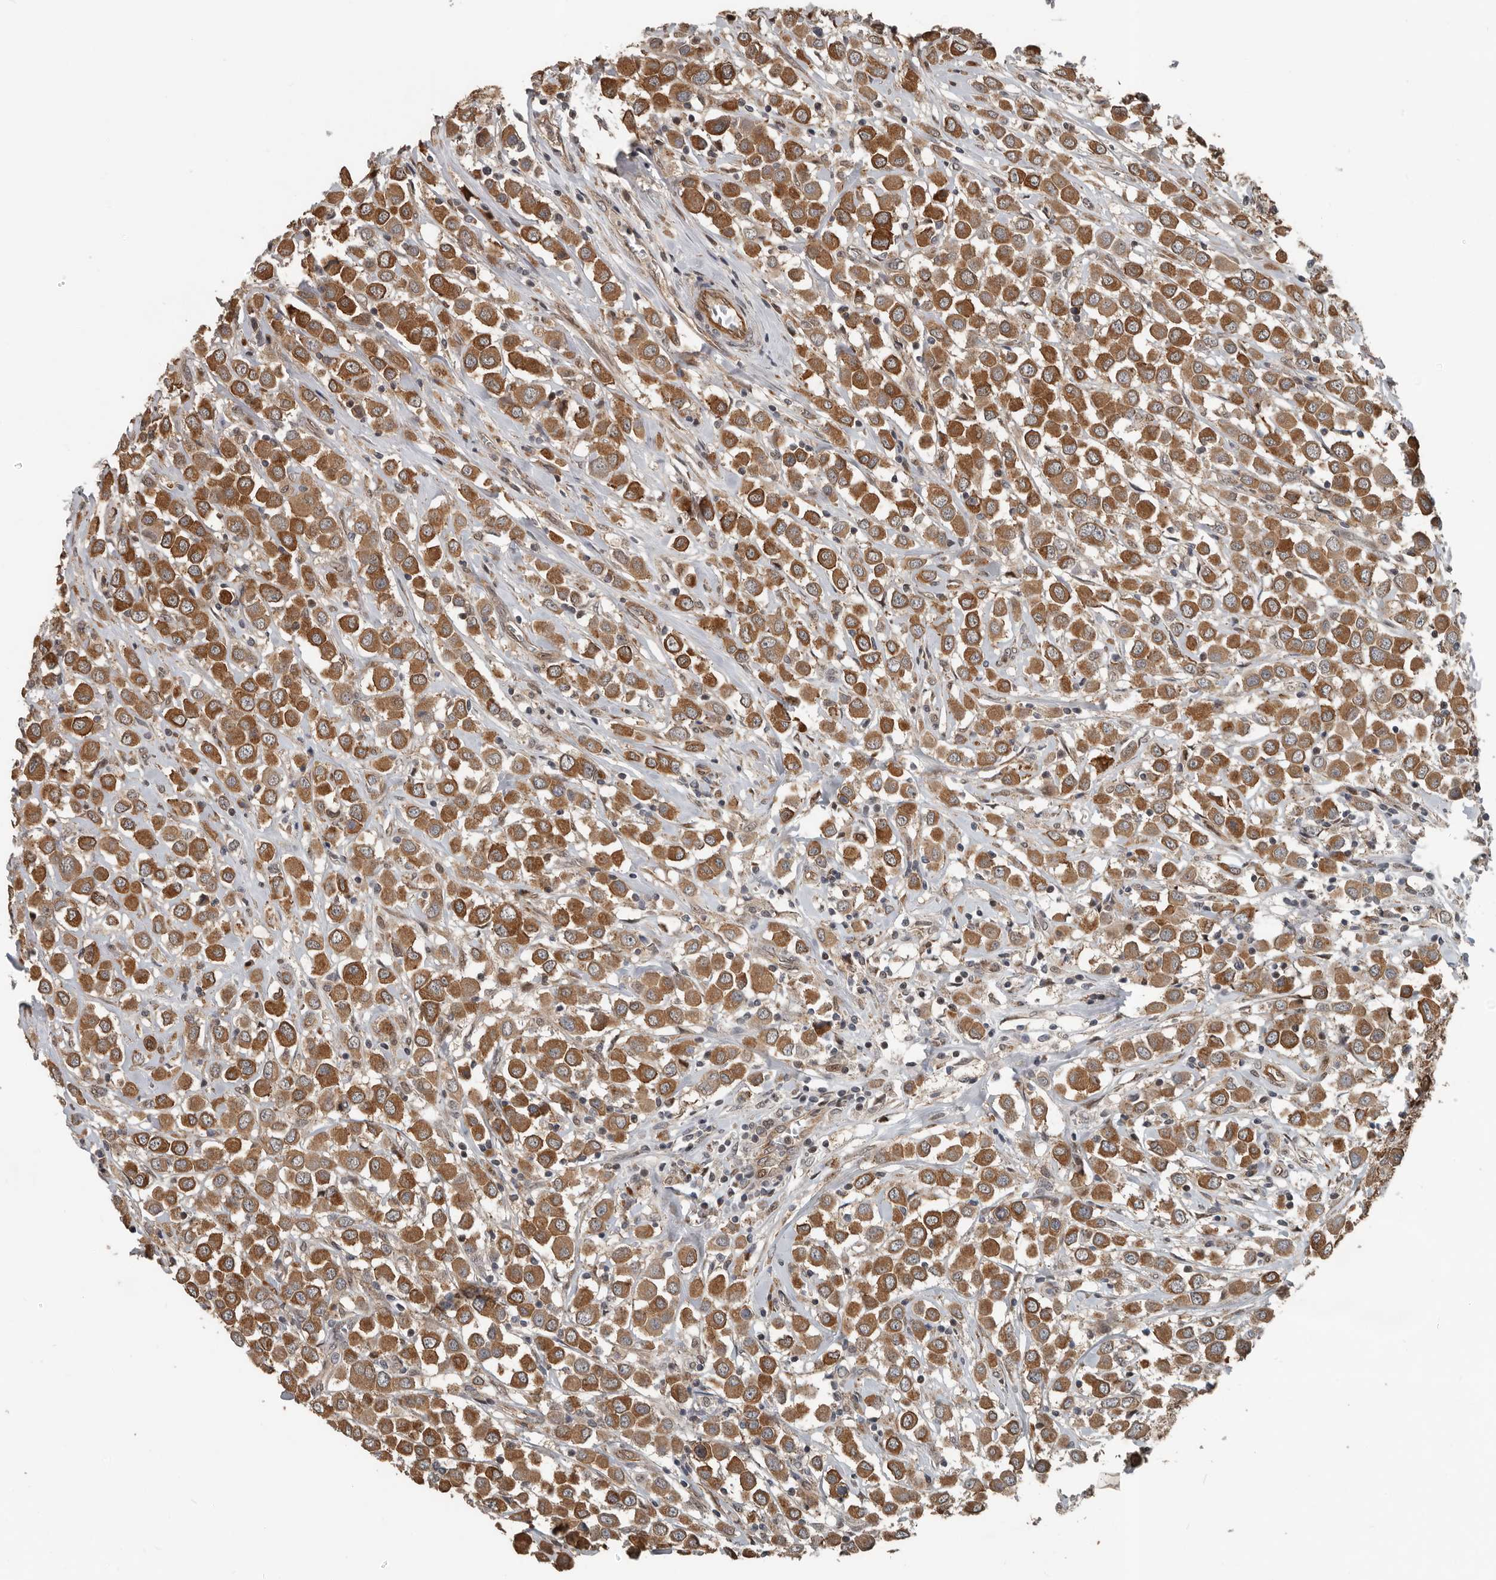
{"staining": {"intensity": "moderate", "quantity": ">75%", "location": "cytoplasmic/membranous"}, "tissue": "breast cancer", "cell_type": "Tumor cells", "image_type": "cancer", "snomed": [{"axis": "morphology", "description": "Duct carcinoma"}, {"axis": "topography", "description": "Breast"}], "caption": "A brown stain shows moderate cytoplasmic/membranous expression of a protein in human breast cancer (invasive ductal carcinoma) tumor cells. The protein of interest is stained brown, and the nuclei are stained in blue (DAB IHC with brightfield microscopy, high magnification).", "gene": "YOD1", "patient": {"sex": "female", "age": 61}}